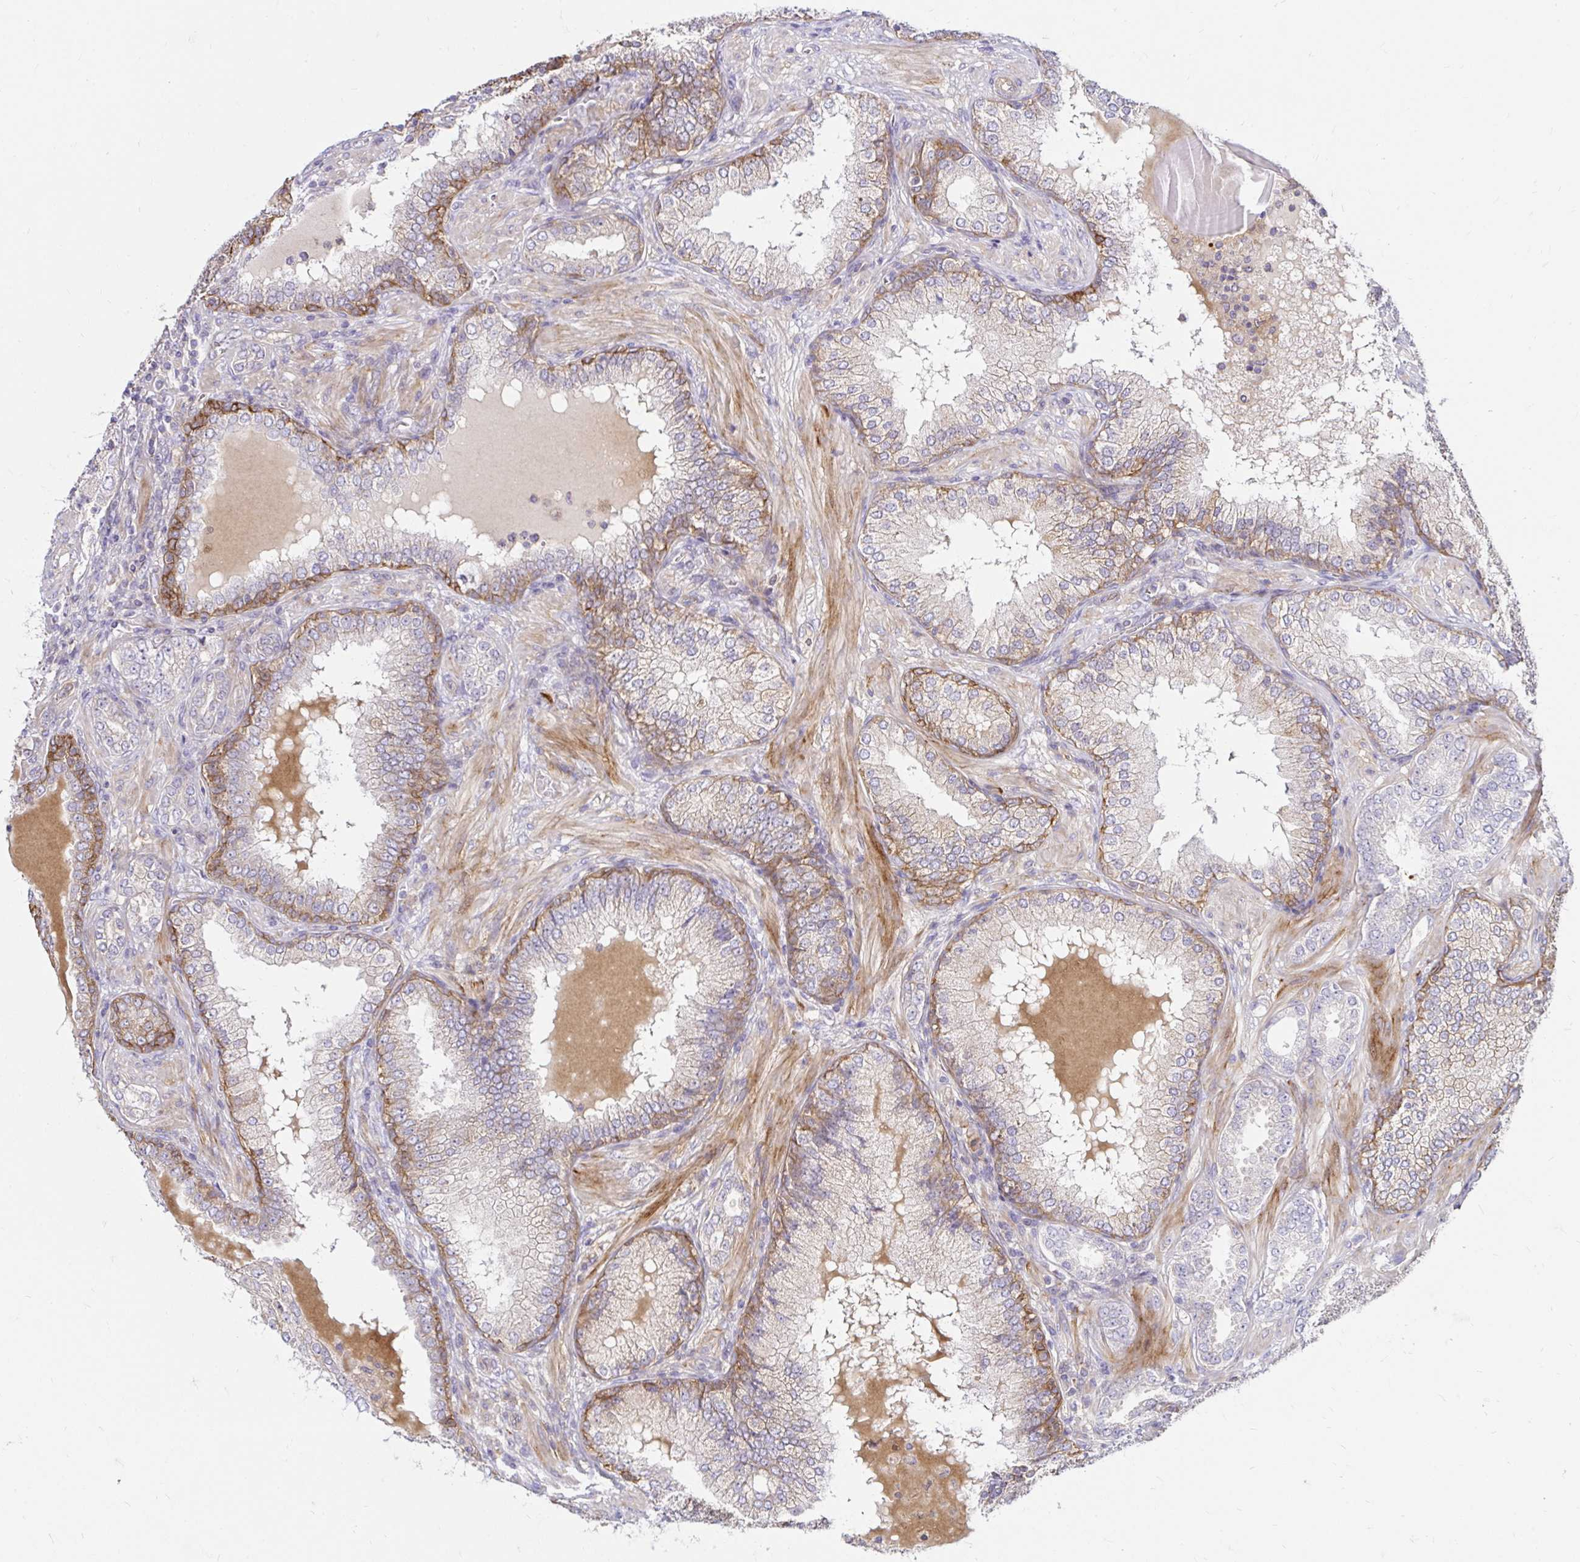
{"staining": {"intensity": "moderate", "quantity": "<25%", "location": "cytoplasmic/membranous"}, "tissue": "prostate cancer", "cell_type": "Tumor cells", "image_type": "cancer", "snomed": [{"axis": "morphology", "description": "Adenocarcinoma, High grade"}, {"axis": "topography", "description": "Prostate"}], "caption": "A high-resolution histopathology image shows immunohistochemistry (IHC) staining of prostate cancer (high-grade adenocarcinoma), which exhibits moderate cytoplasmic/membranous expression in approximately <25% of tumor cells. Nuclei are stained in blue.", "gene": "ITGA2", "patient": {"sex": "male", "age": 60}}